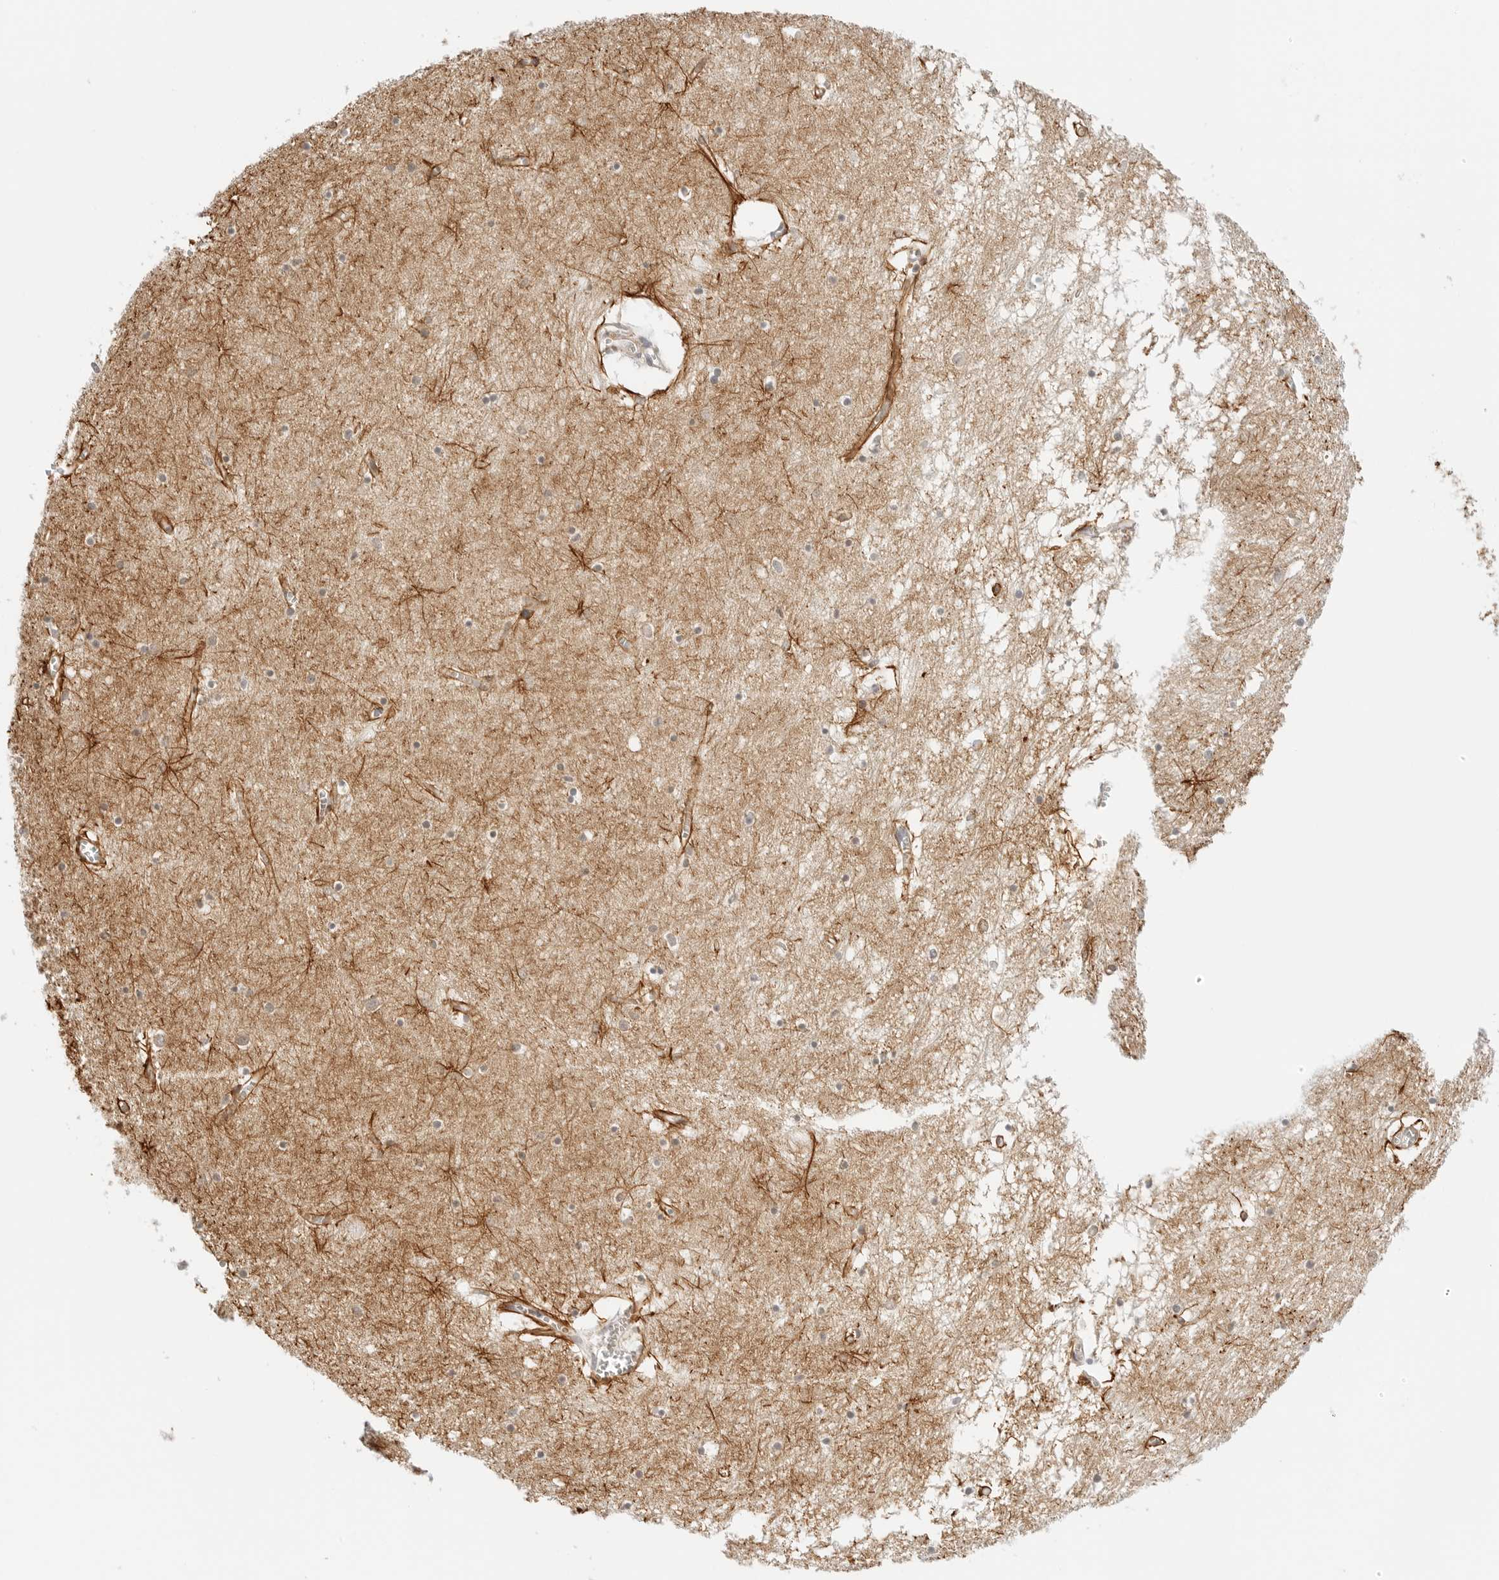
{"staining": {"intensity": "strong", "quantity": "<25%", "location": "cytoplasmic/membranous"}, "tissue": "hippocampus", "cell_type": "Glial cells", "image_type": "normal", "snomed": [{"axis": "morphology", "description": "Normal tissue, NOS"}, {"axis": "topography", "description": "Hippocampus"}], "caption": "A brown stain highlights strong cytoplasmic/membranous positivity of a protein in glial cells of normal hippocampus. Nuclei are stained in blue.", "gene": "GORAB", "patient": {"sex": "male", "age": 70}}